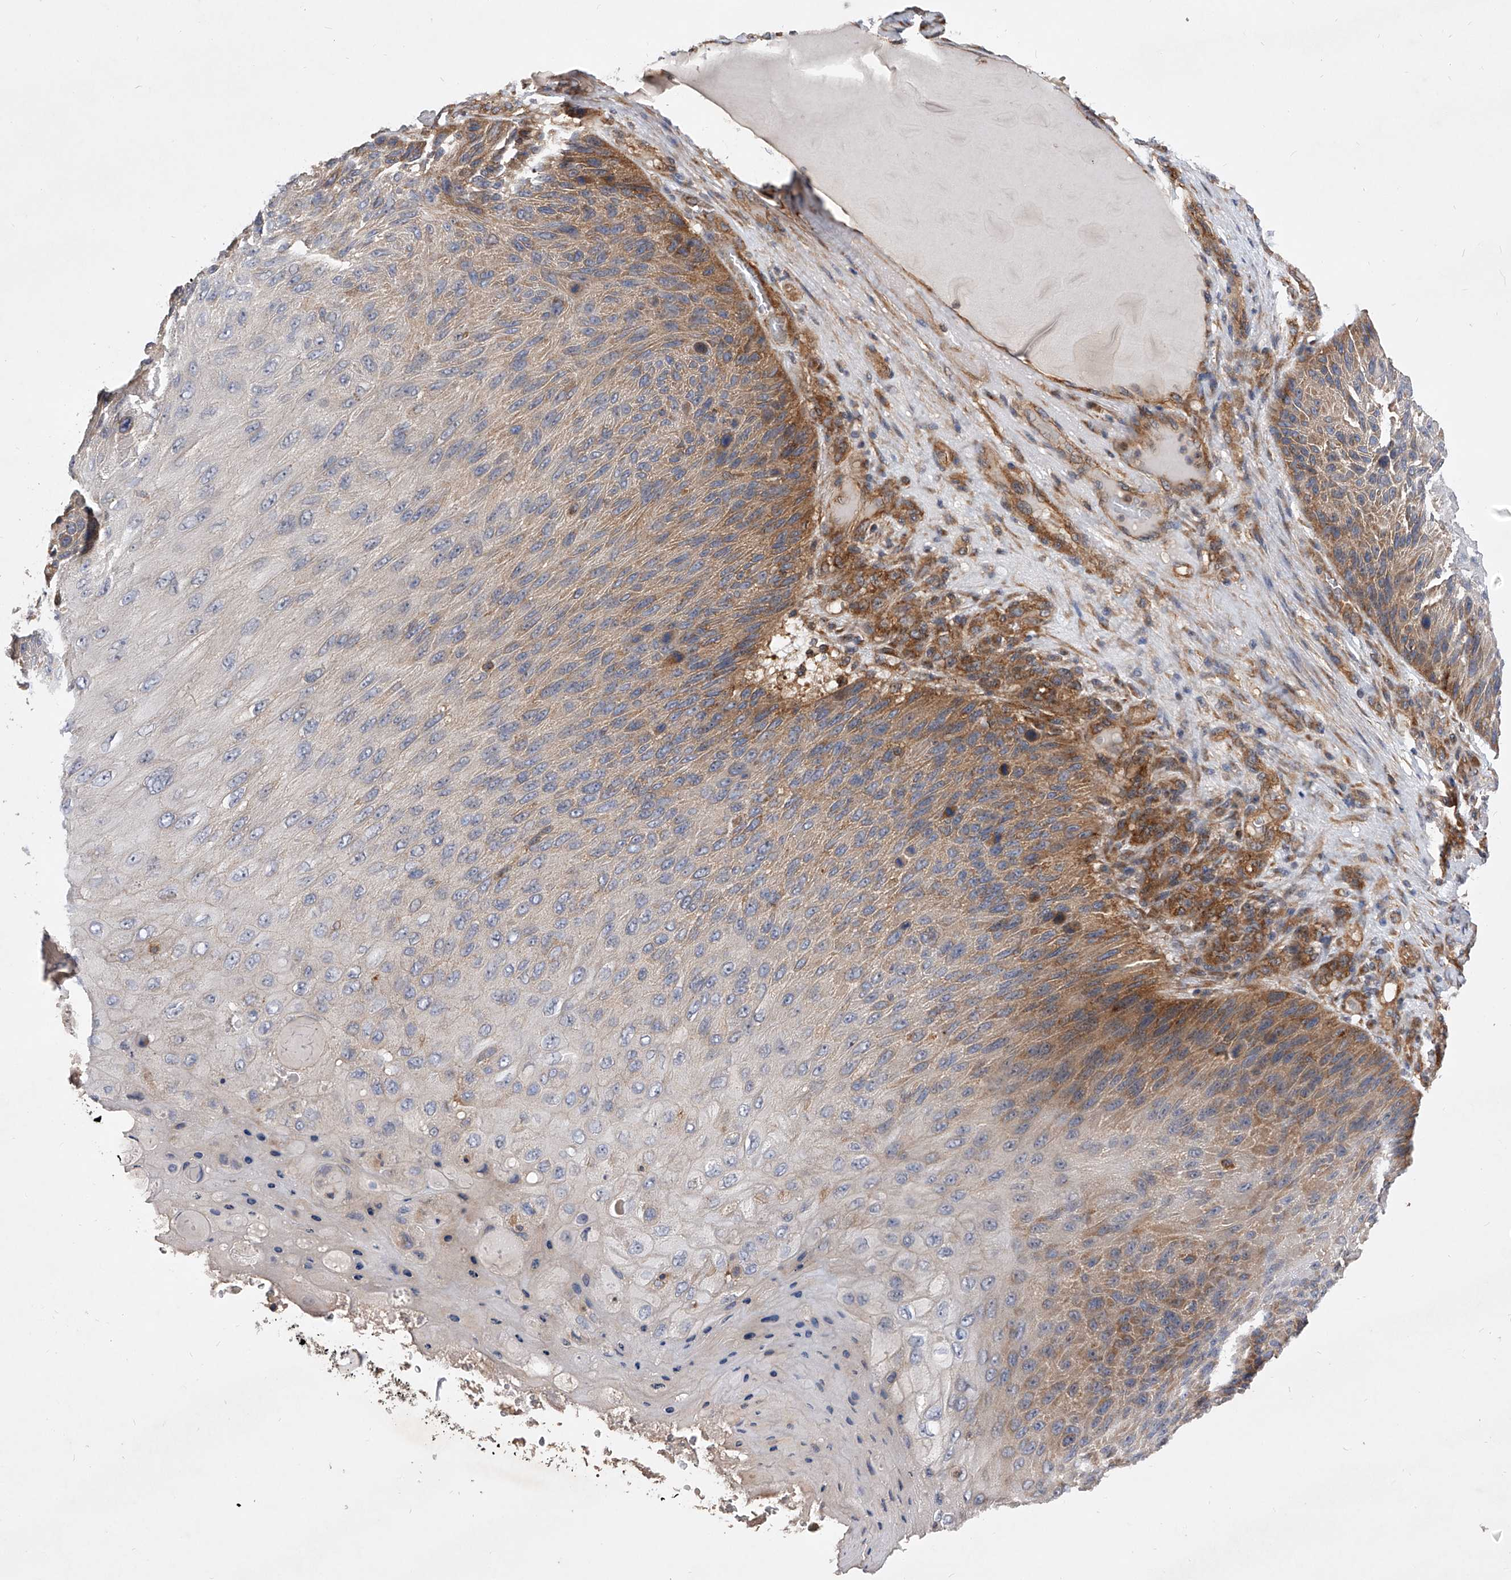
{"staining": {"intensity": "moderate", "quantity": "25%-75%", "location": "cytoplasmic/membranous"}, "tissue": "skin cancer", "cell_type": "Tumor cells", "image_type": "cancer", "snomed": [{"axis": "morphology", "description": "Squamous cell carcinoma, NOS"}, {"axis": "topography", "description": "Skin"}], "caption": "Immunohistochemistry photomicrograph of human skin cancer stained for a protein (brown), which demonstrates medium levels of moderate cytoplasmic/membranous staining in approximately 25%-75% of tumor cells.", "gene": "CFAP410", "patient": {"sex": "female", "age": 88}}